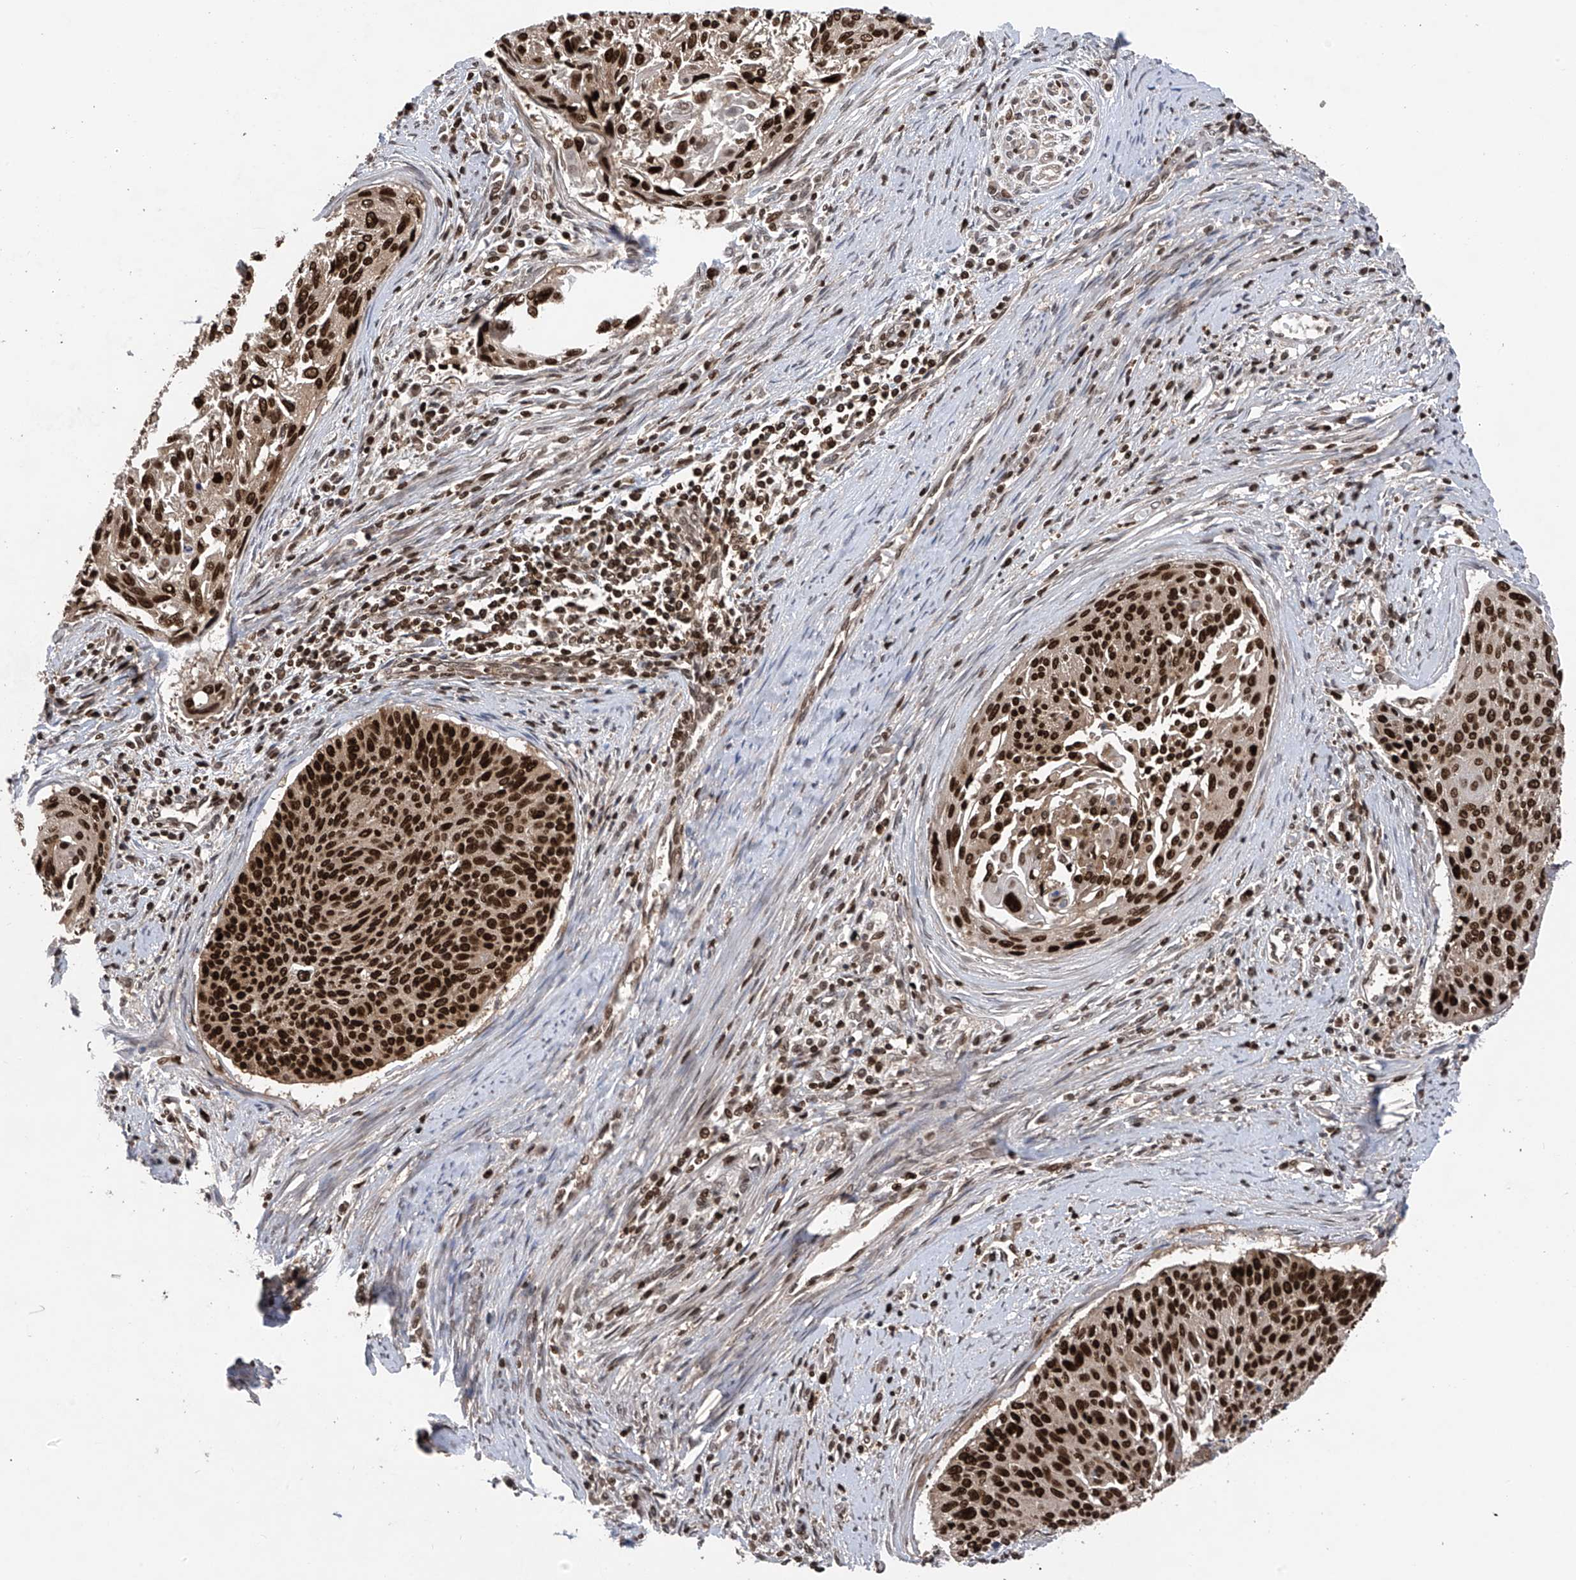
{"staining": {"intensity": "strong", "quantity": ">75%", "location": "nuclear"}, "tissue": "cervical cancer", "cell_type": "Tumor cells", "image_type": "cancer", "snomed": [{"axis": "morphology", "description": "Squamous cell carcinoma, NOS"}, {"axis": "topography", "description": "Cervix"}], "caption": "Immunohistochemical staining of human squamous cell carcinoma (cervical) reveals high levels of strong nuclear positivity in about >75% of tumor cells.", "gene": "DNAJC9", "patient": {"sex": "female", "age": 55}}